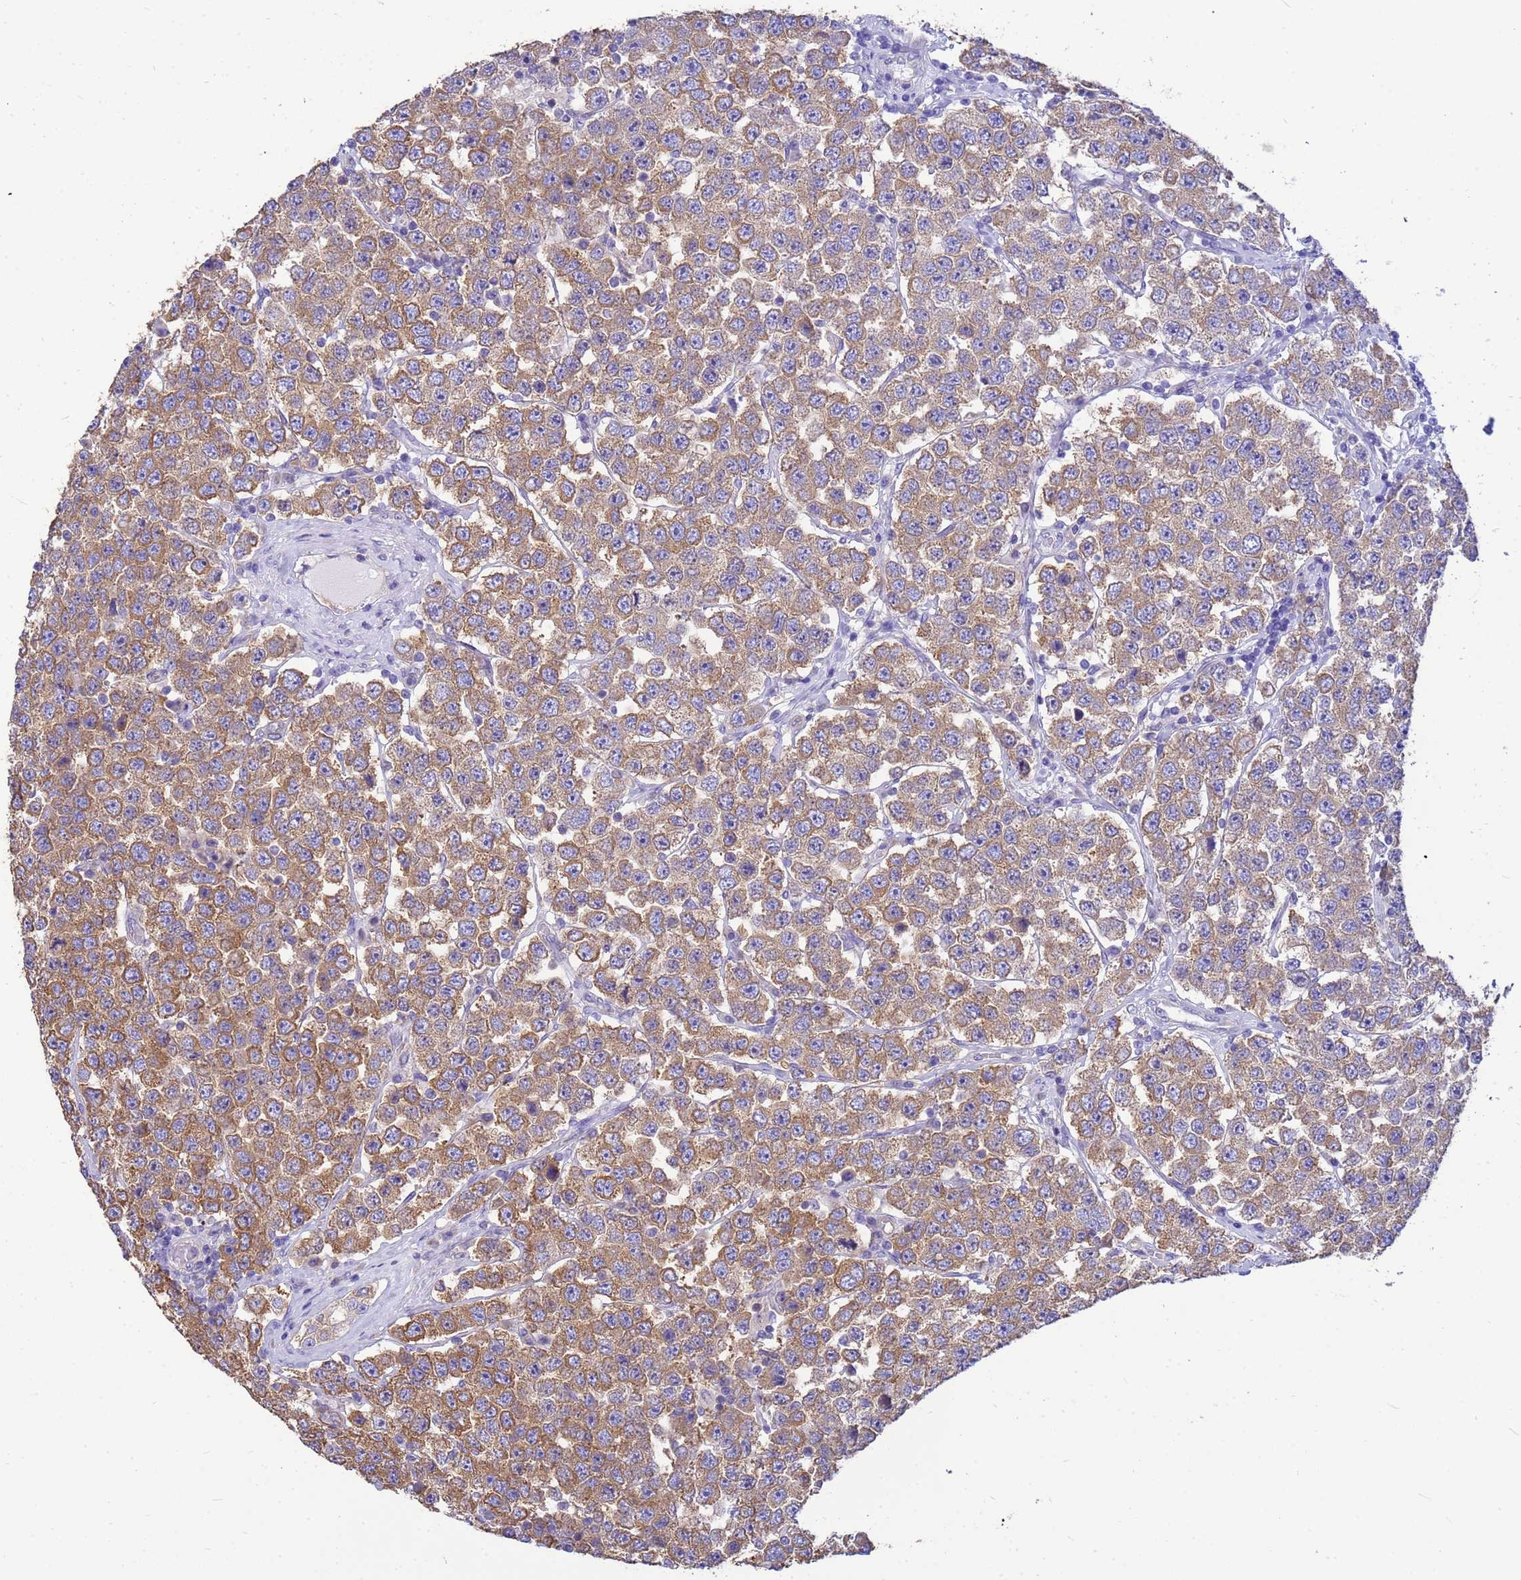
{"staining": {"intensity": "moderate", "quantity": ">75%", "location": "cytoplasmic/membranous"}, "tissue": "testis cancer", "cell_type": "Tumor cells", "image_type": "cancer", "snomed": [{"axis": "morphology", "description": "Seminoma, NOS"}, {"axis": "topography", "description": "Testis"}], "caption": "Testis seminoma was stained to show a protein in brown. There is medium levels of moderate cytoplasmic/membranous staining in approximately >75% of tumor cells.", "gene": "TUBB1", "patient": {"sex": "male", "age": 28}}